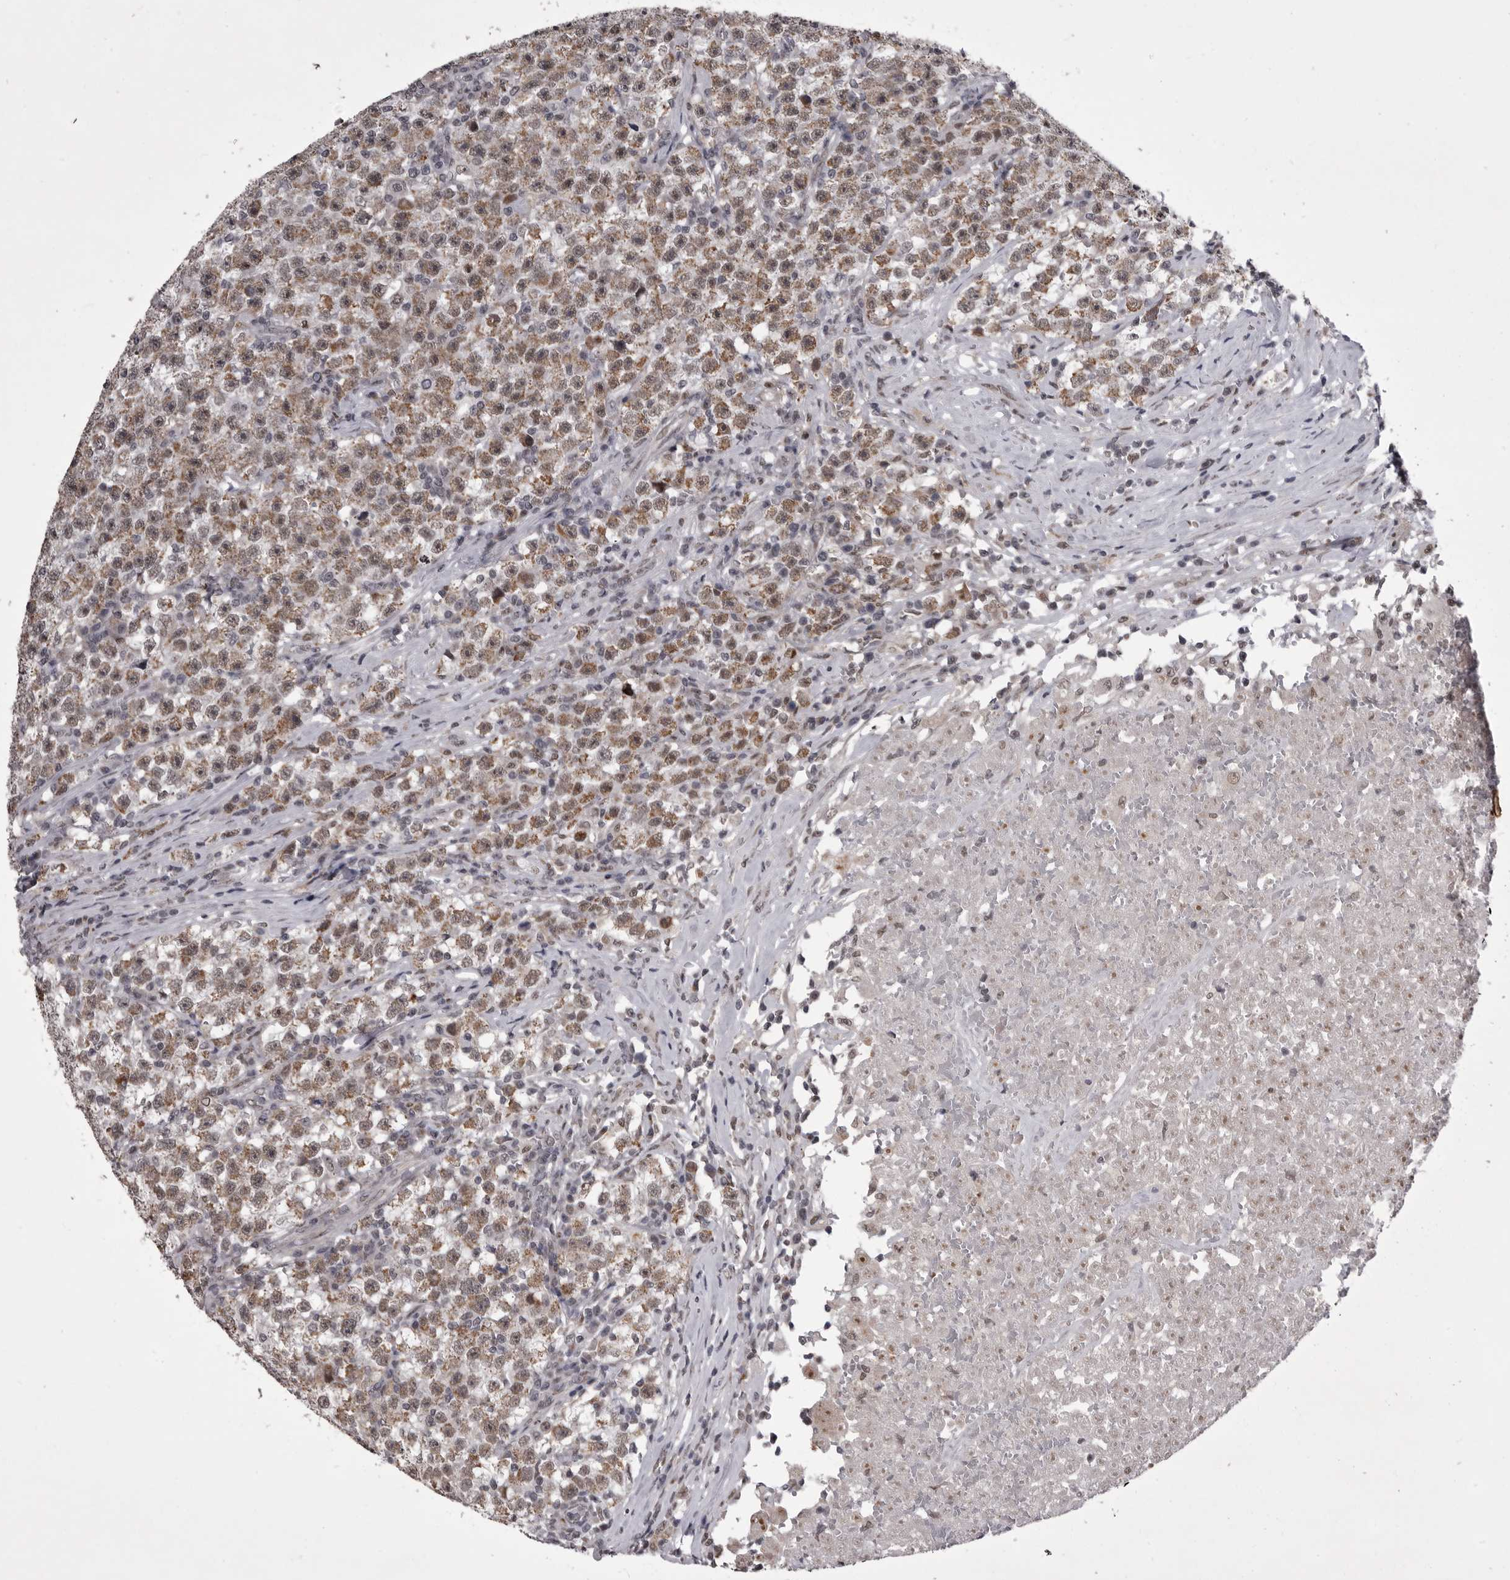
{"staining": {"intensity": "weak", "quantity": ">75%", "location": "cytoplasmic/membranous,nuclear"}, "tissue": "testis cancer", "cell_type": "Tumor cells", "image_type": "cancer", "snomed": [{"axis": "morphology", "description": "Seminoma, NOS"}, {"axis": "topography", "description": "Testis"}], "caption": "There is low levels of weak cytoplasmic/membranous and nuclear expression in tumor cells of testis seminoma, as demonstrated by immunohistochemical staining (brown color).", "gene": "PRPF3", "patient": {"sex": "male", "age": 22}}